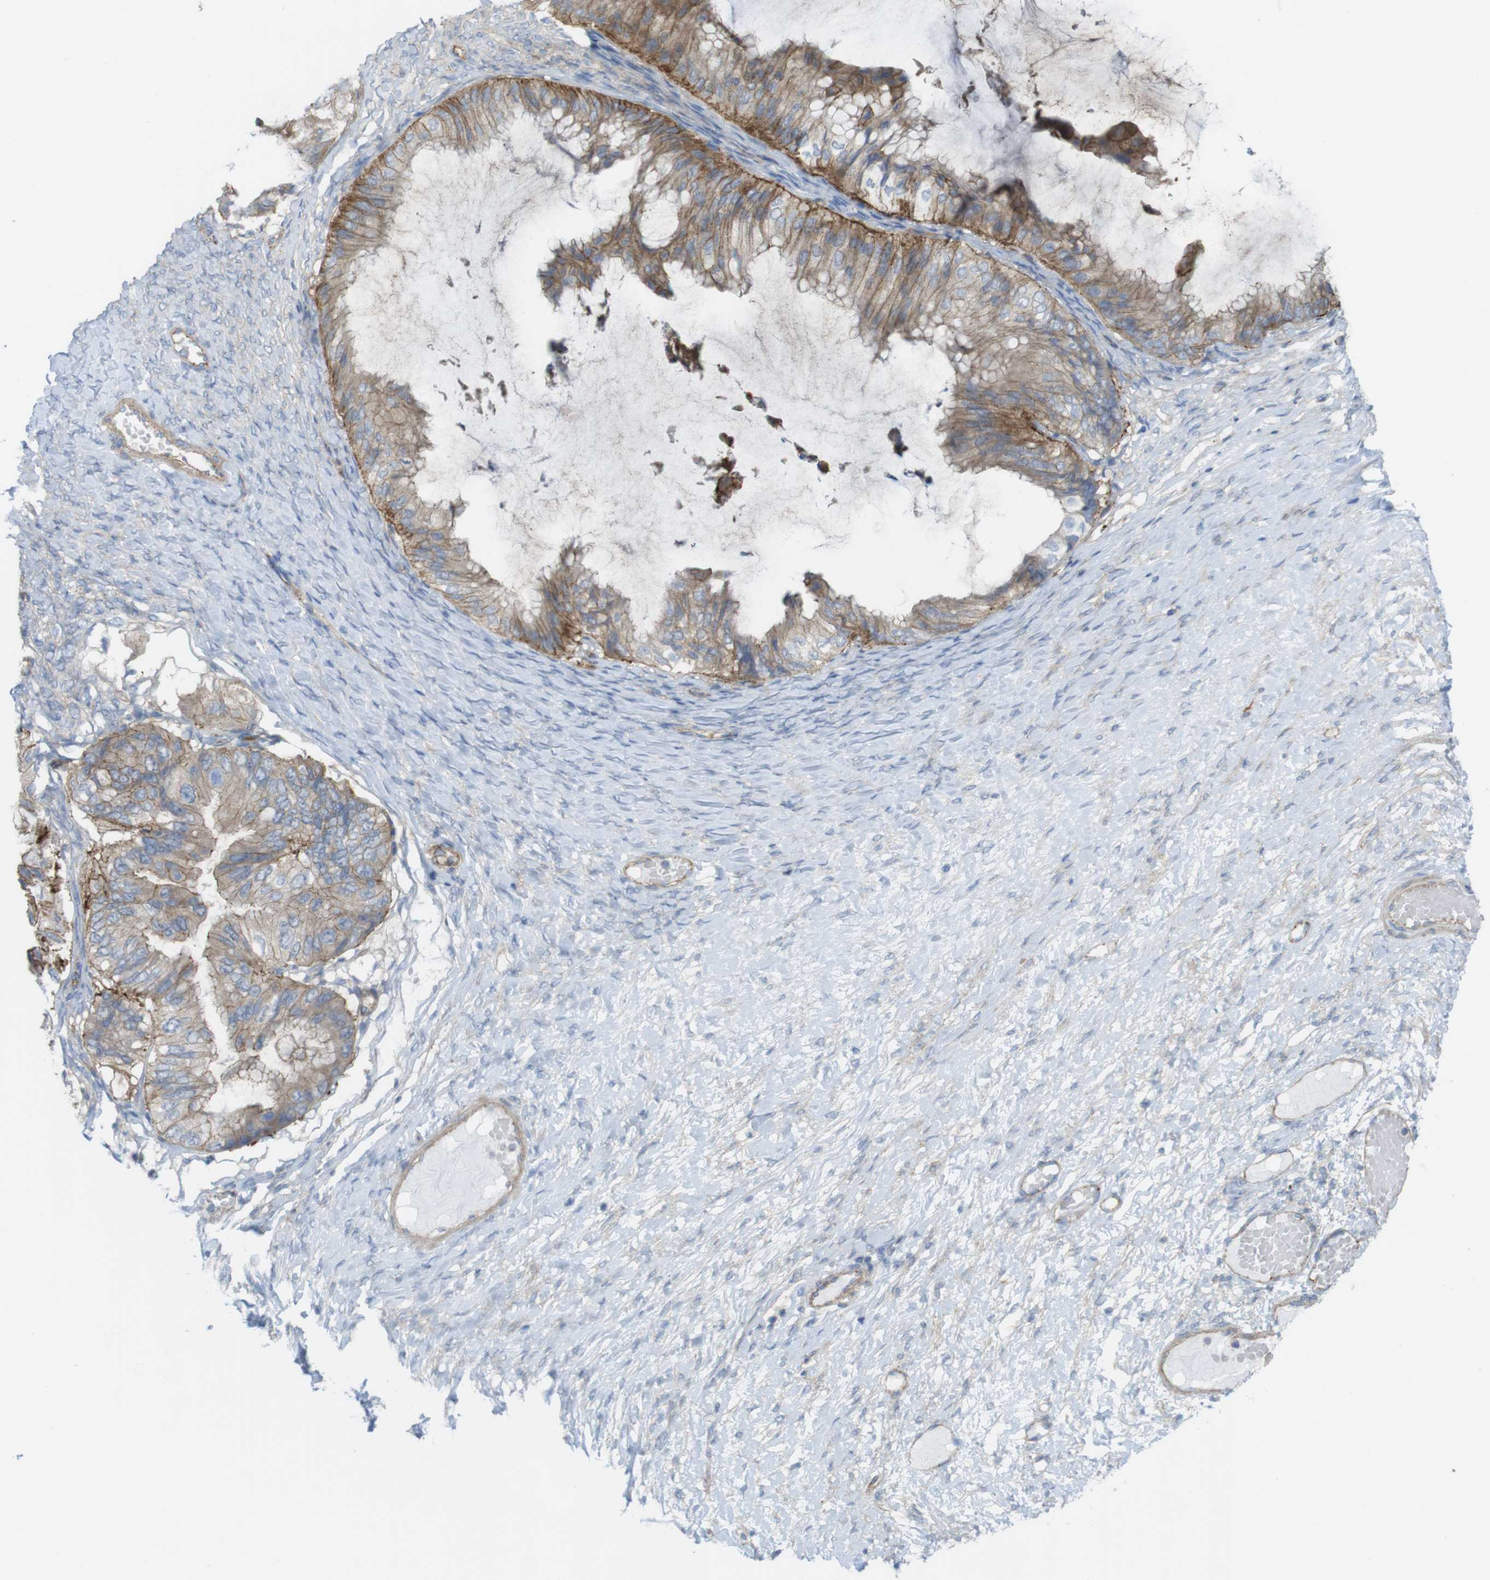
{"staining": {"intensity": "moderate", "quantity": "25%-75%", "location": "cytoplasmic/membranous"}, "tissue": "ovarian cancer", "cell_type": "Tumor cells", "image_type": "cancer", "snomed": [{"axis": "morphology", "description": "Cystadenocarcinoma, mucinous, NOS"}, {"axis": "topography", "description": "Ovary"}], "caption": "The histopathology image displays a brown stain indicating the presence of a protein in the cytoplasmic/membranous of tumor cells in ovarian cancer (mucinous cystadenocarcinoma).", "gene": "PREX2", "patient": {"sex": "female", "age": 61}}